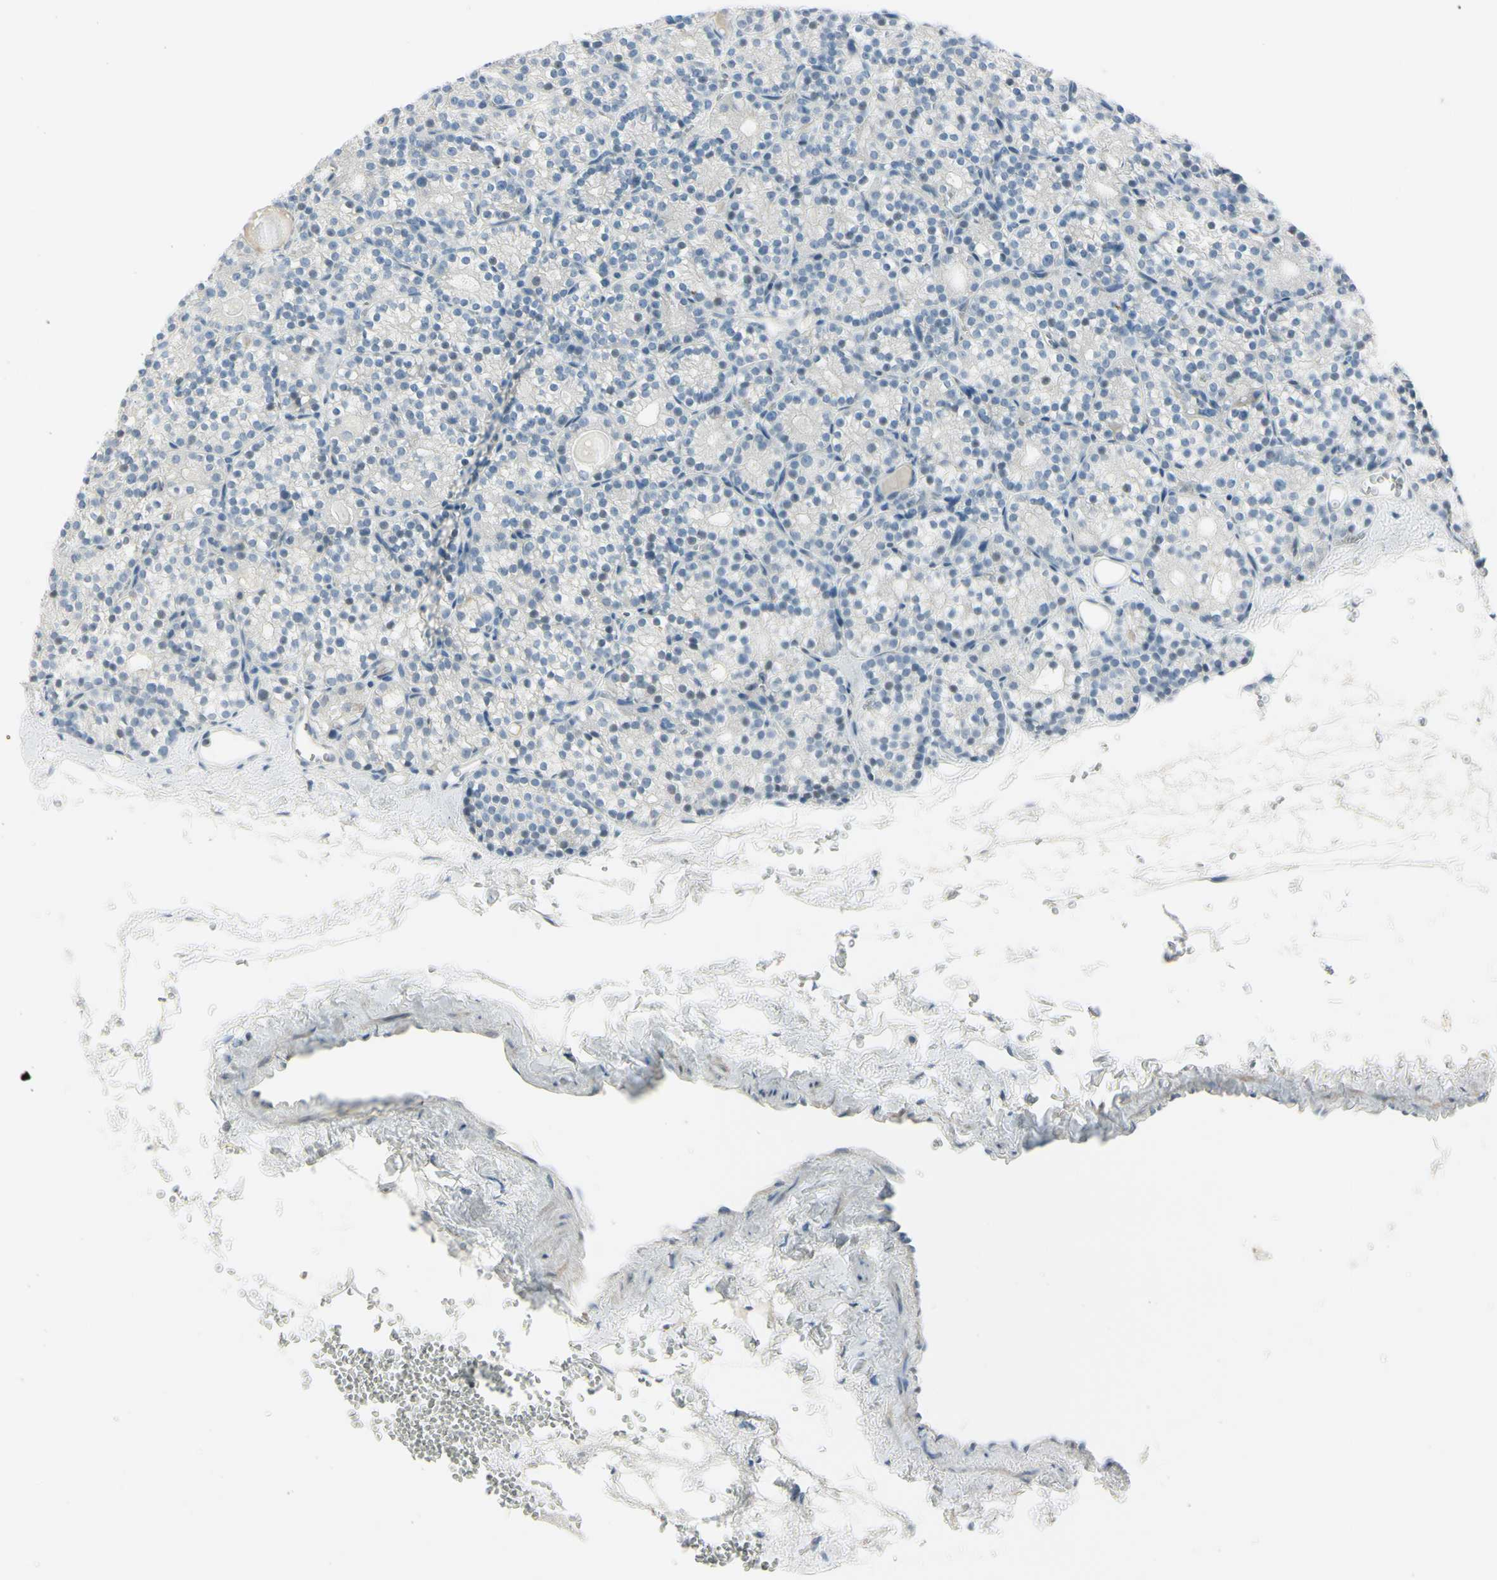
{"staining": {"intensity": "negative", "quantity": "none", "location": "none"}, "tissue": "parathyroid gland", "cell_type": "Glandular cells", "image_type": "normal", "snomed": [{"axis": "morphology", "description": "Normal tissue, NOS"}, {"axis": "topography", "description": "Parathyroid gland"}], "caption": "An image of human parathyroid gland is negative for staining in glandular cells.", "gene": "ASB9", "patient": {"sex": "female", "age": 64}}